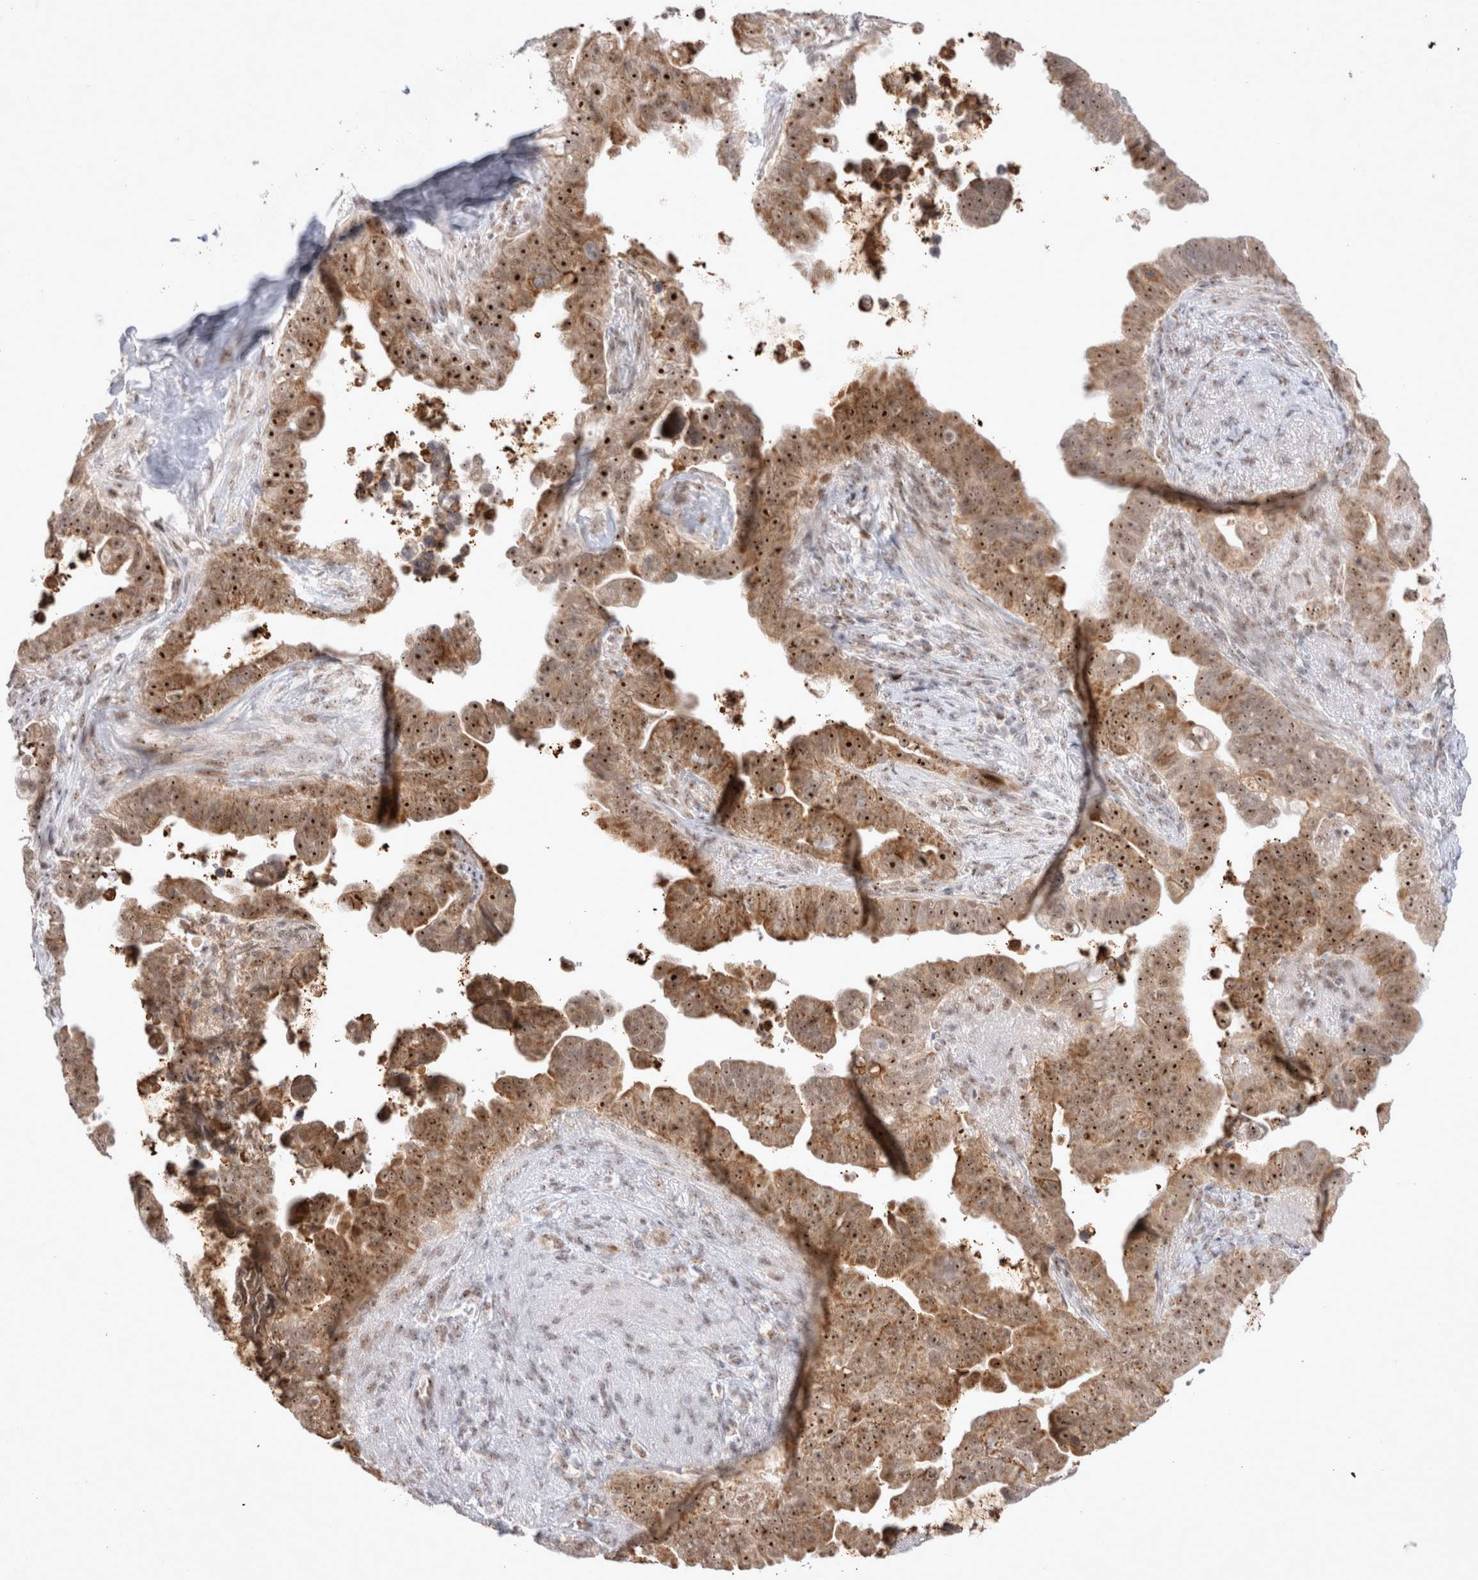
{"staining": {"intensity": "strong", "quantity": ">75%", "location": "cytoplasmic/membranous,nuclear"}, "tissue": "pancreatic cancer", "cell_type": "Tumor cells", "image_type": "cancer", "snomed": [{"axis": "morphology", "description": "Adenocarcinoma, NOS"}, {"axis": "topography", "description": "Pancreas"}], "caption": "High-power microscopy captured an IHC micrograph of pancreatic adenocarcinoma, revealing strong cytoplasmic/membranous and nuclear positivity in approximately >75% of tumor cells.", "gene": "MRPL37", "patient": {"sex": "female", "age": 72}}